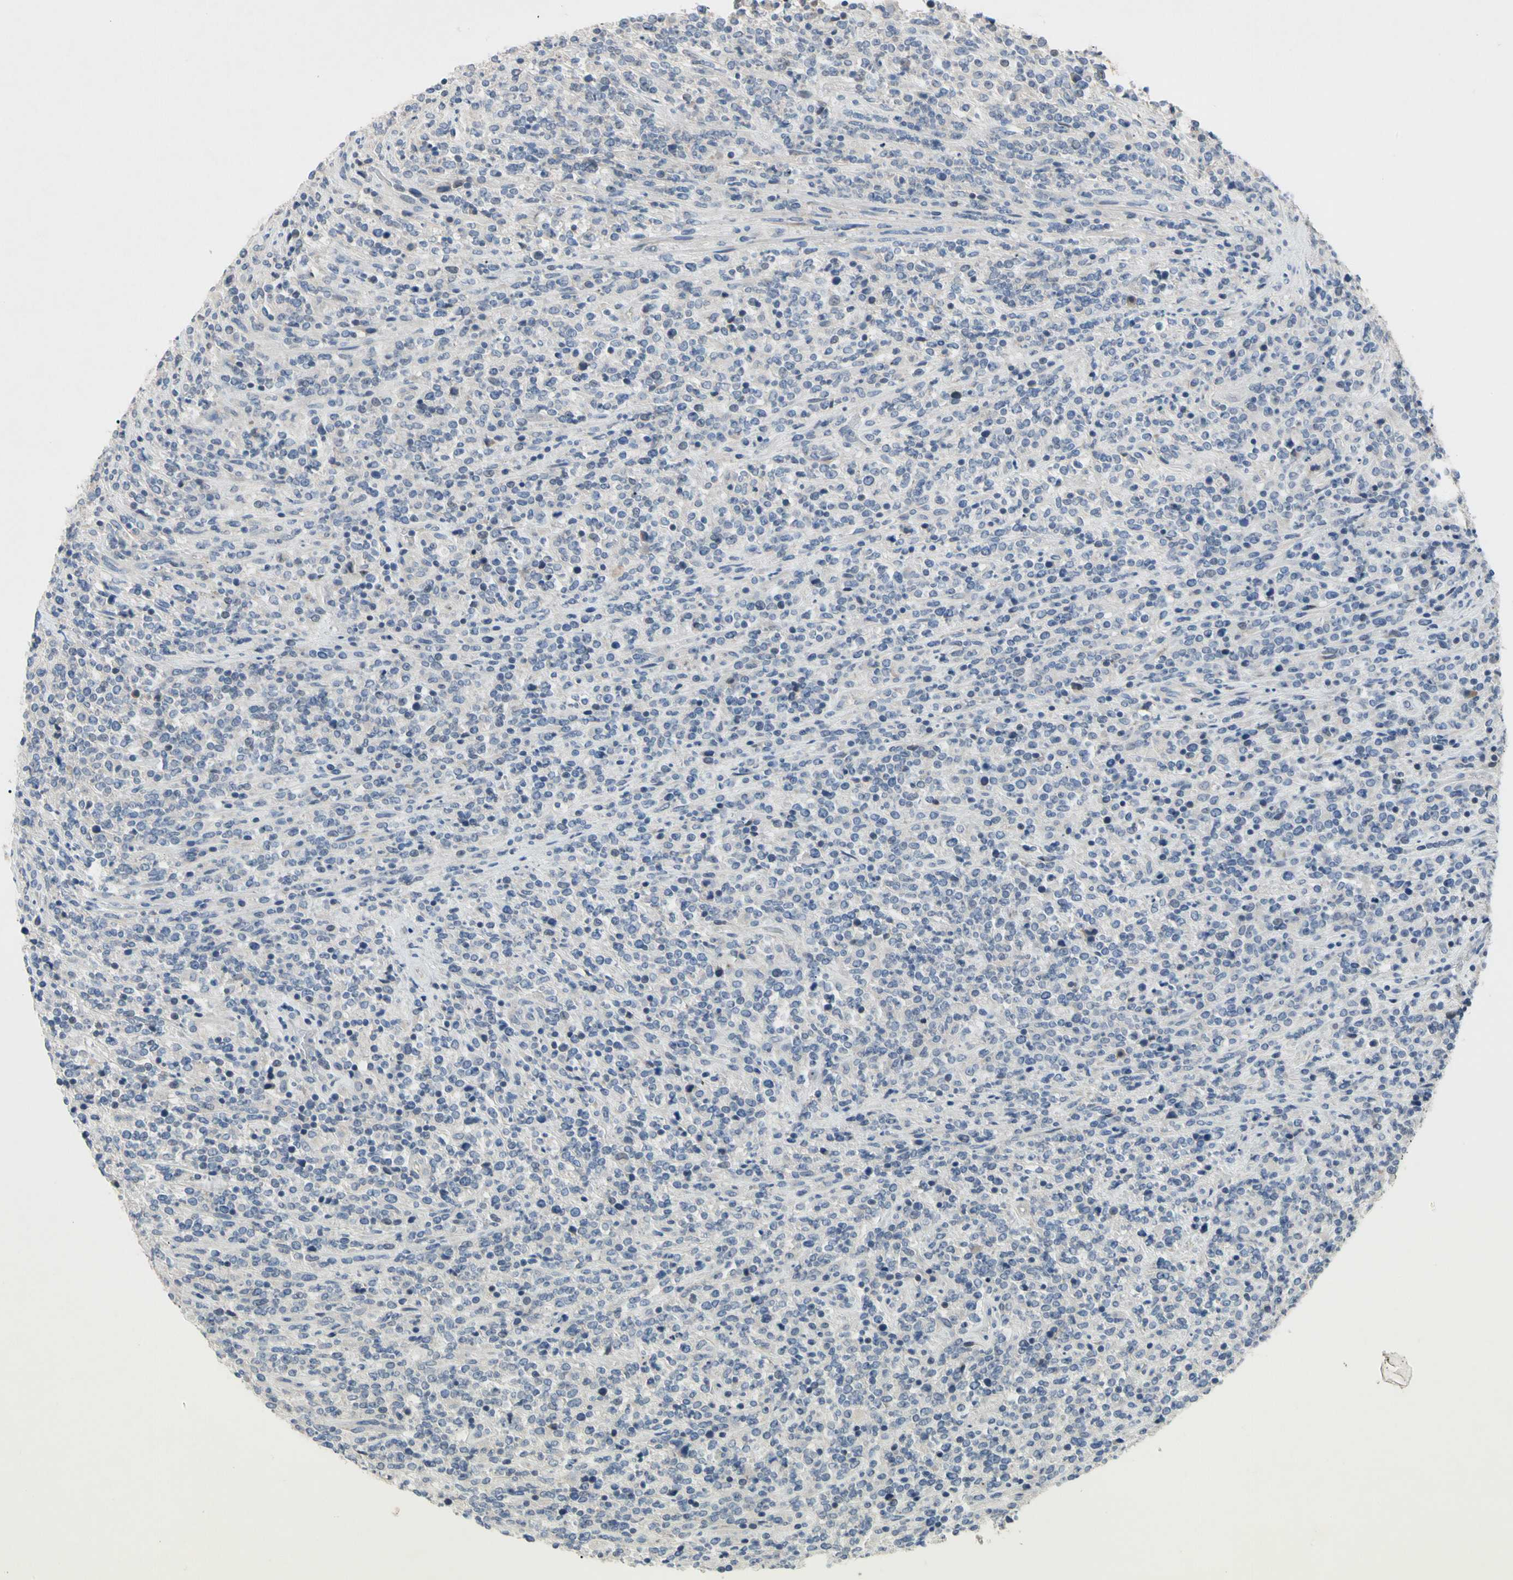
{"staining": {"intensity": "negative", "quantity": "none", "location": "none"}, "tissue": "lymphoma", "cell_type": "Tumor cells", "image_type": "cancer", "snomed": [{"axis": "morphology", "description": "Malignant lymphoma, non-Hodgkin's type, High grade"}, {"axis": "topography", "description": "Soft tissue"}], "caption": "The IHC image has no significant staining in tumor cells of lymphoma tissue.", "gene": "GAS6", "patient": {"sex": "male", "age": 18}}